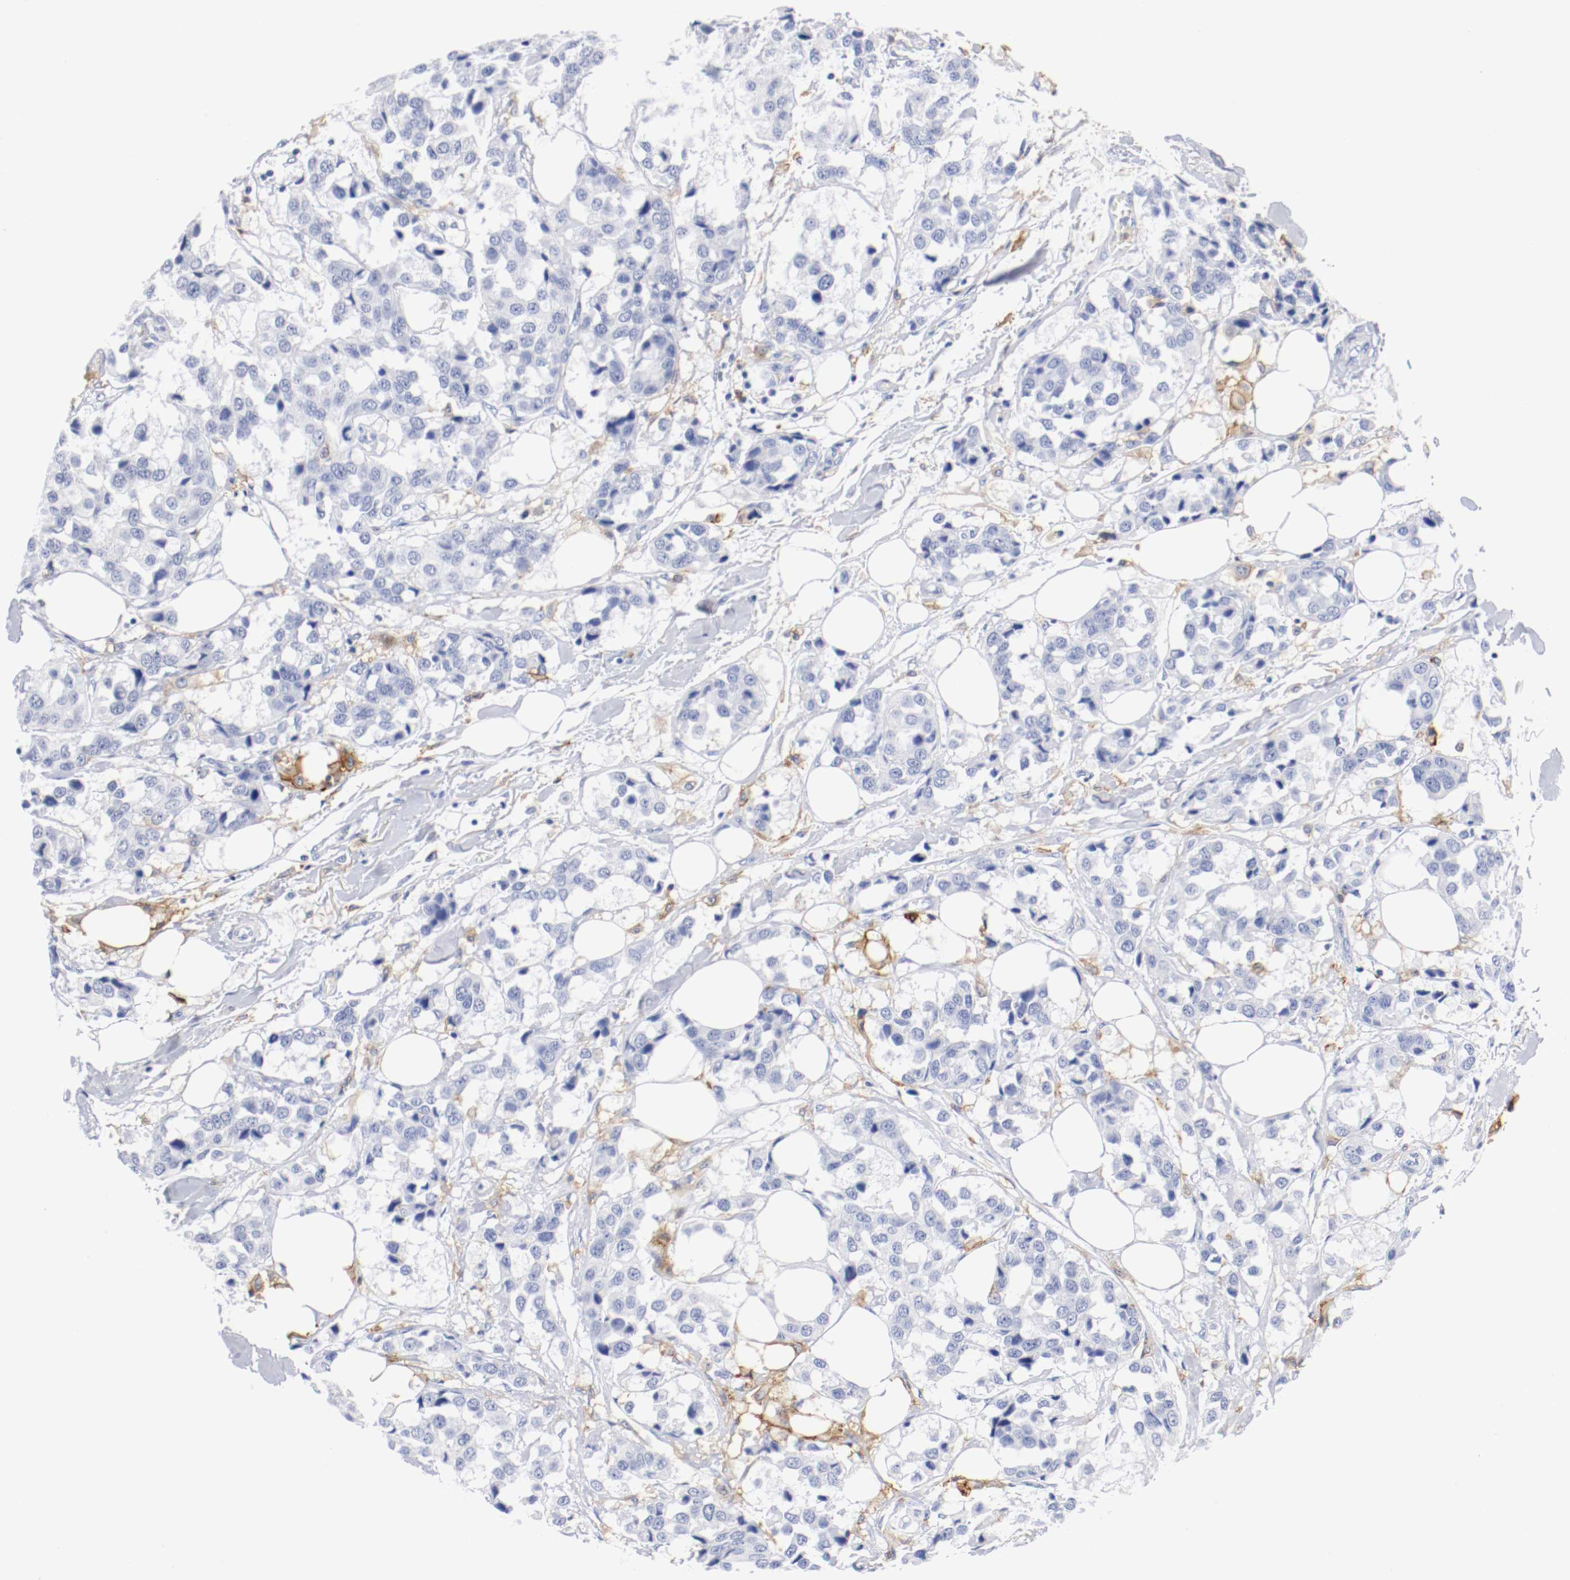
{"staining": {"intensity": "negative", "quantity": "none", "location": "none"}, "tissue": "breast cancer", "cell_type": "Tumor cells", "image_type": "cancer", "snomed": [{"axis": "morphology", "description": "Duct carcinoma"}, {"axis": "topography", "description": "Breast"}], "caption": "Tumor cells are negative for protein expression in human infiltrating ductal carcinoma (breast).", "gene": "ITGAX", "patient": {"sex": "female", "age": 80}}